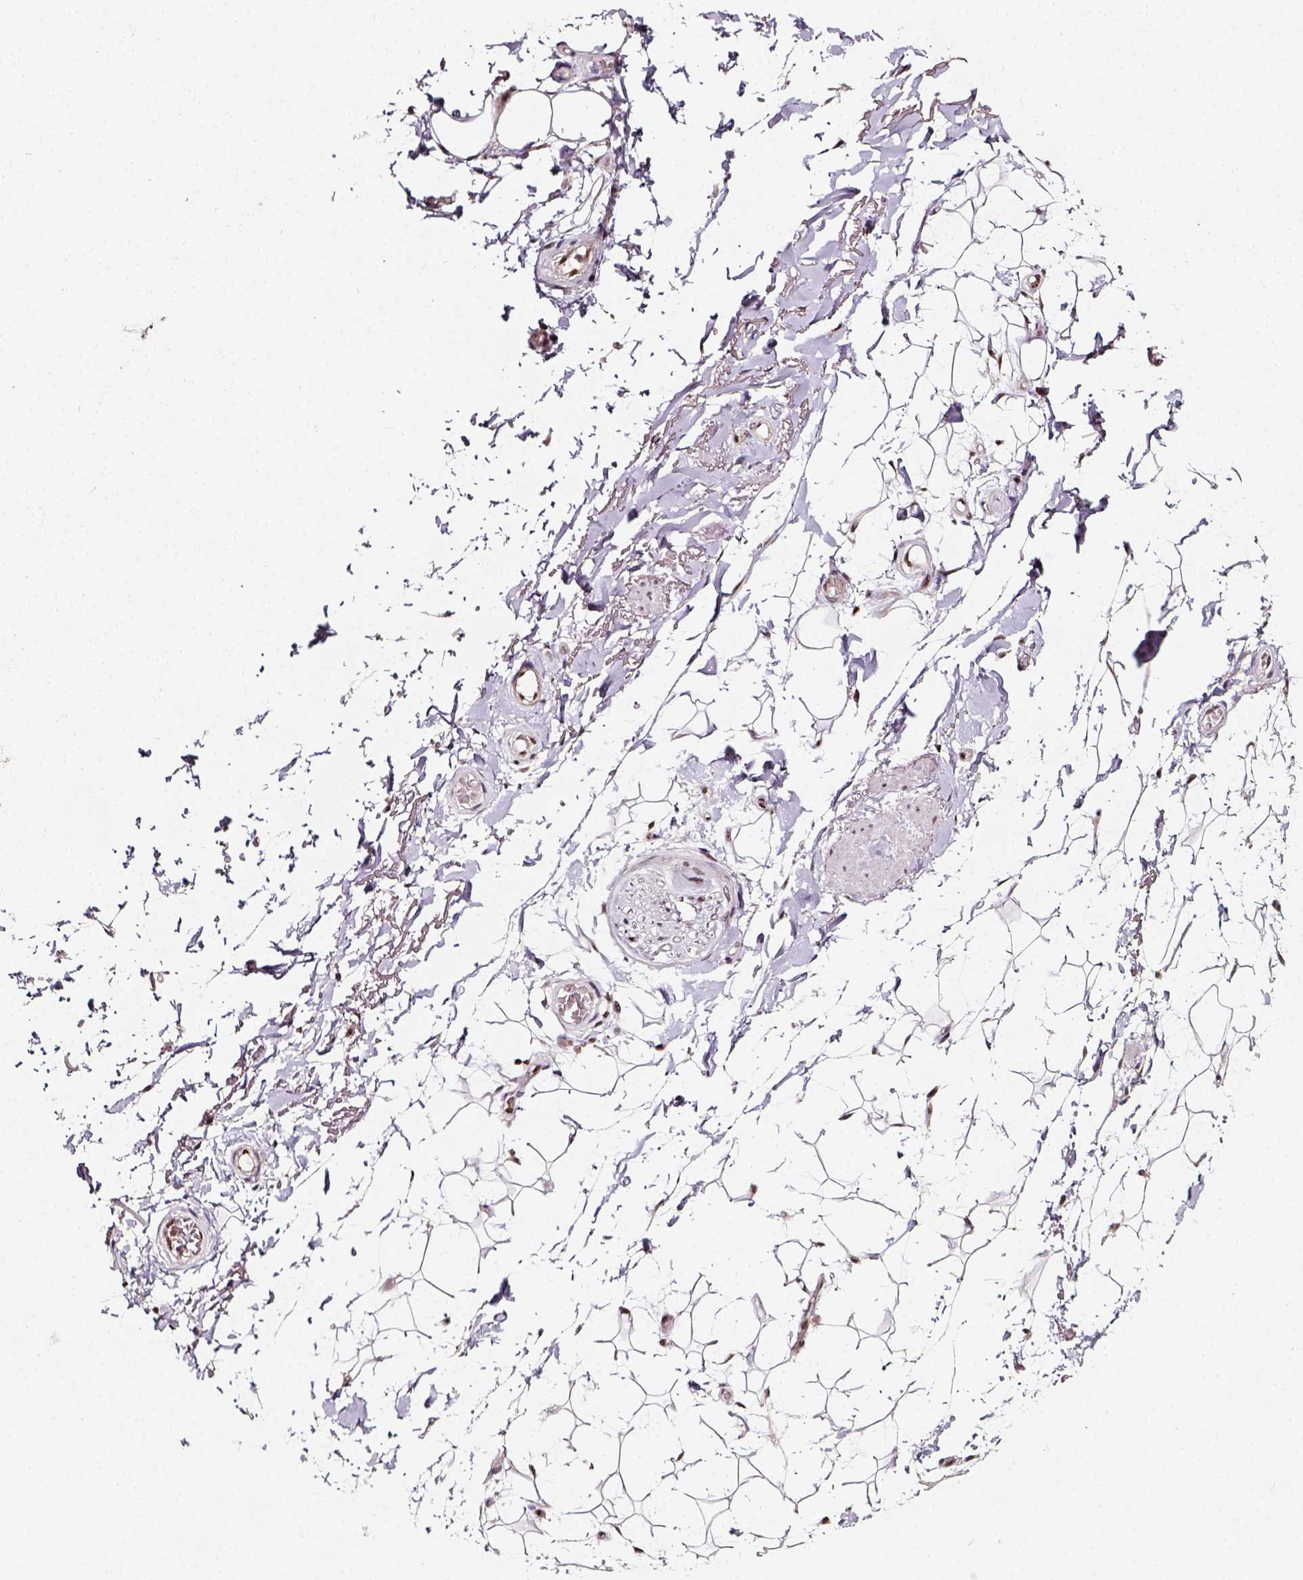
{"staining": {"intensity": "strong", "quantity": ">75%", "location": "nuclear"}, "tissue": "adipose tissue", "cell_type": "Adipocytes", "image_type": "normal", "snomed": [{"axis": "morphology", "description": "Normal tissue, NOS"}, {"axis": "topography", "description": "Anal"}, {"axis": "topography", "description": "Peripheral nerve tissue"}], "caption": "Protein analysis of unremarkable adipose tissue displays strong nuclear positivity in approximately >75% of adipocytes. The staining was performed using DAB (3,3'-diaminobenzidine) to visualize the protein expression in brown, while the nuclei were stained in blue with hematoxylin (Magnification: 20x).", "gene": "NACC1", "patient": {"sex": "male", "age": 53}}